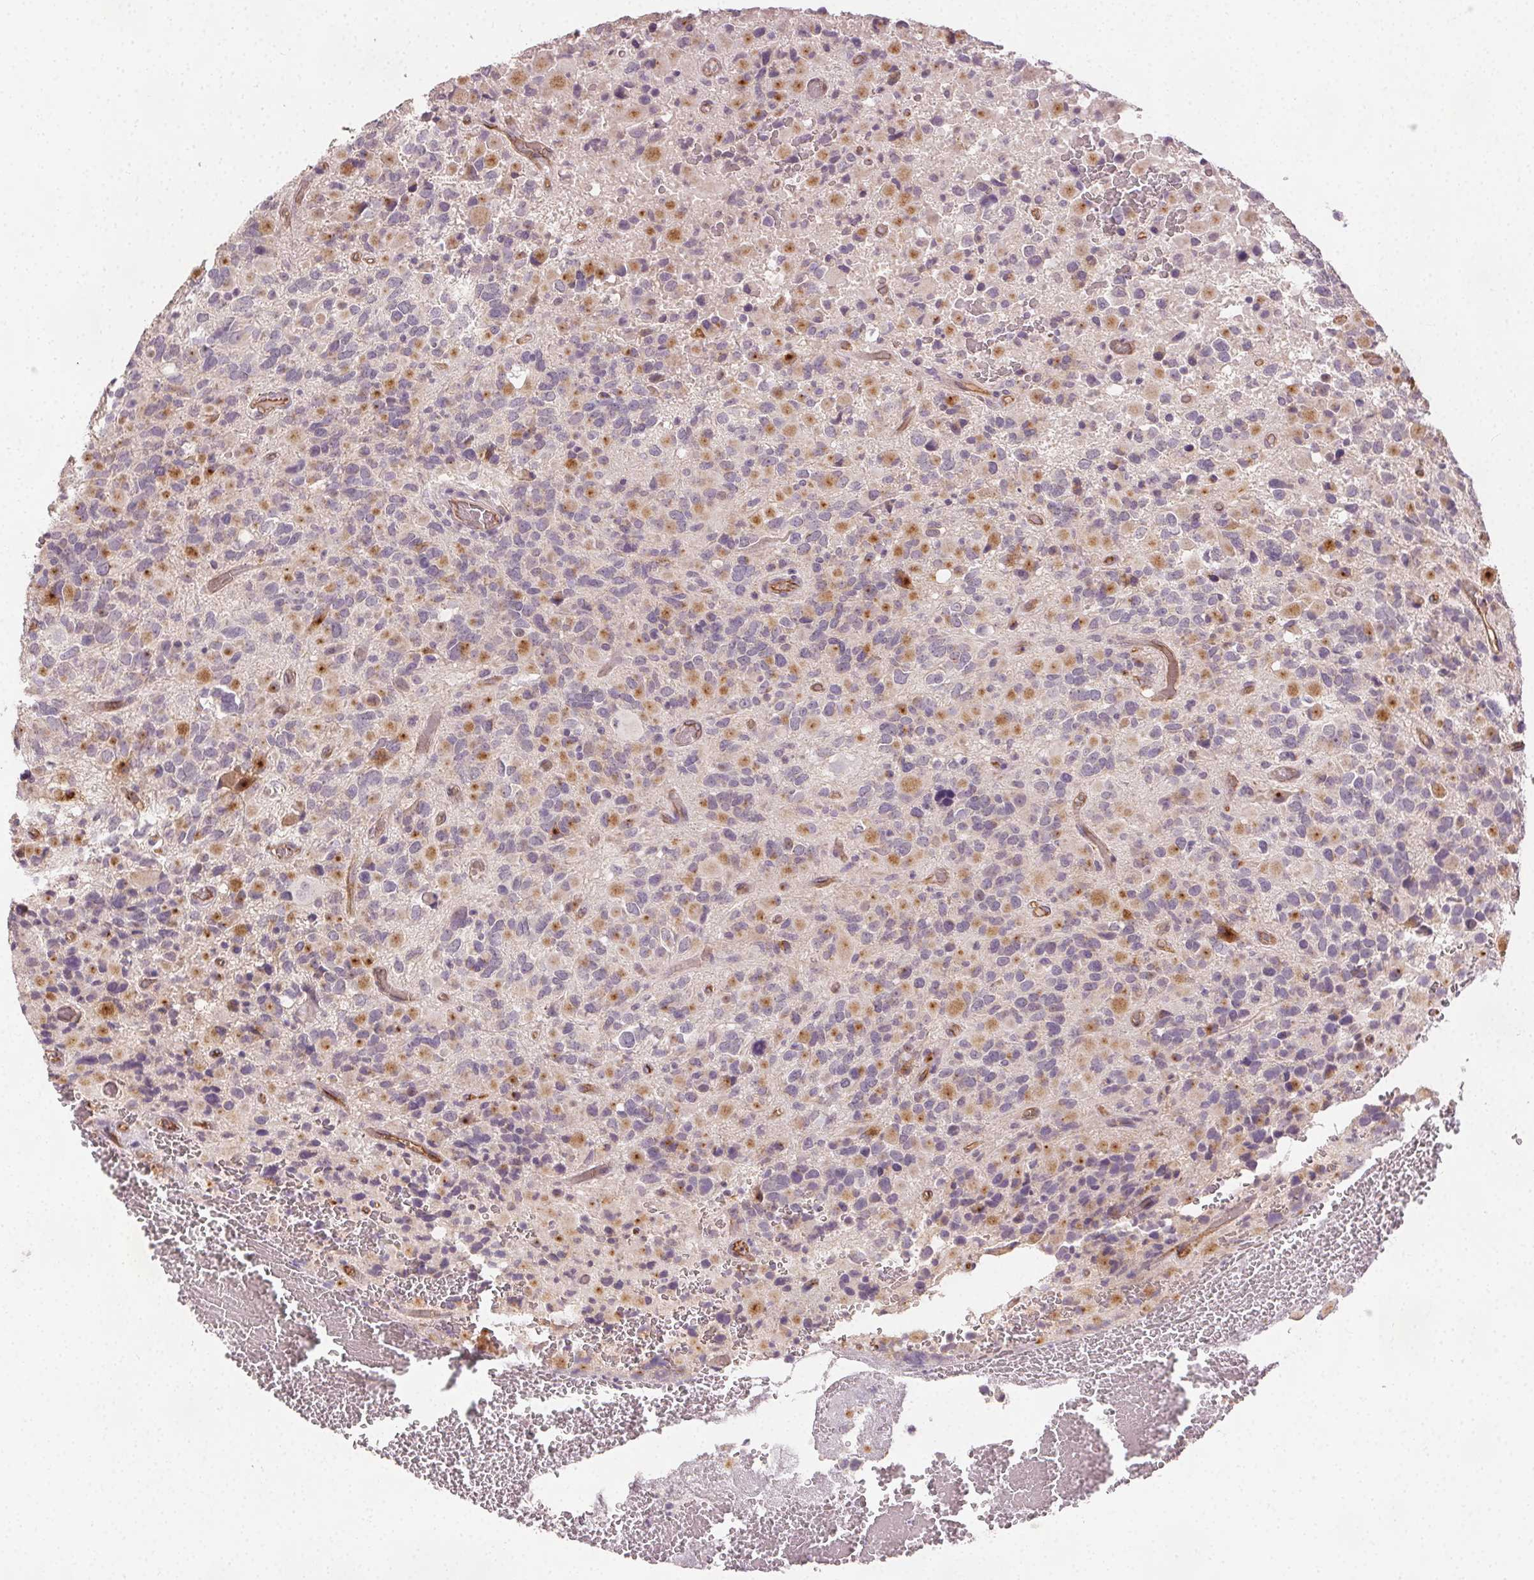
{"staining": {"intensity": "negative", "quantity": "none", "location": "none"}, "tissue": "glioma", "cell_type": "Tumor cells", "image_type": "cancer", "snomed": [{"axis": "morphology", "description": "Glioma, malignant, High grade"}, {"axis": "topography", "description": "Brain"}], "caption": "IHC histopathology image of malignant glioma (high-grade) stained for a protein (brown), which displays no expression in tumor cells. The staining was performed using DAB to visualize the protein expression in brown, while the nuclei were stained in blue with hematoxylin (Magnification: 20x).", "gene": "PODXL", "patient": {"sex": "female", "age": 40}}